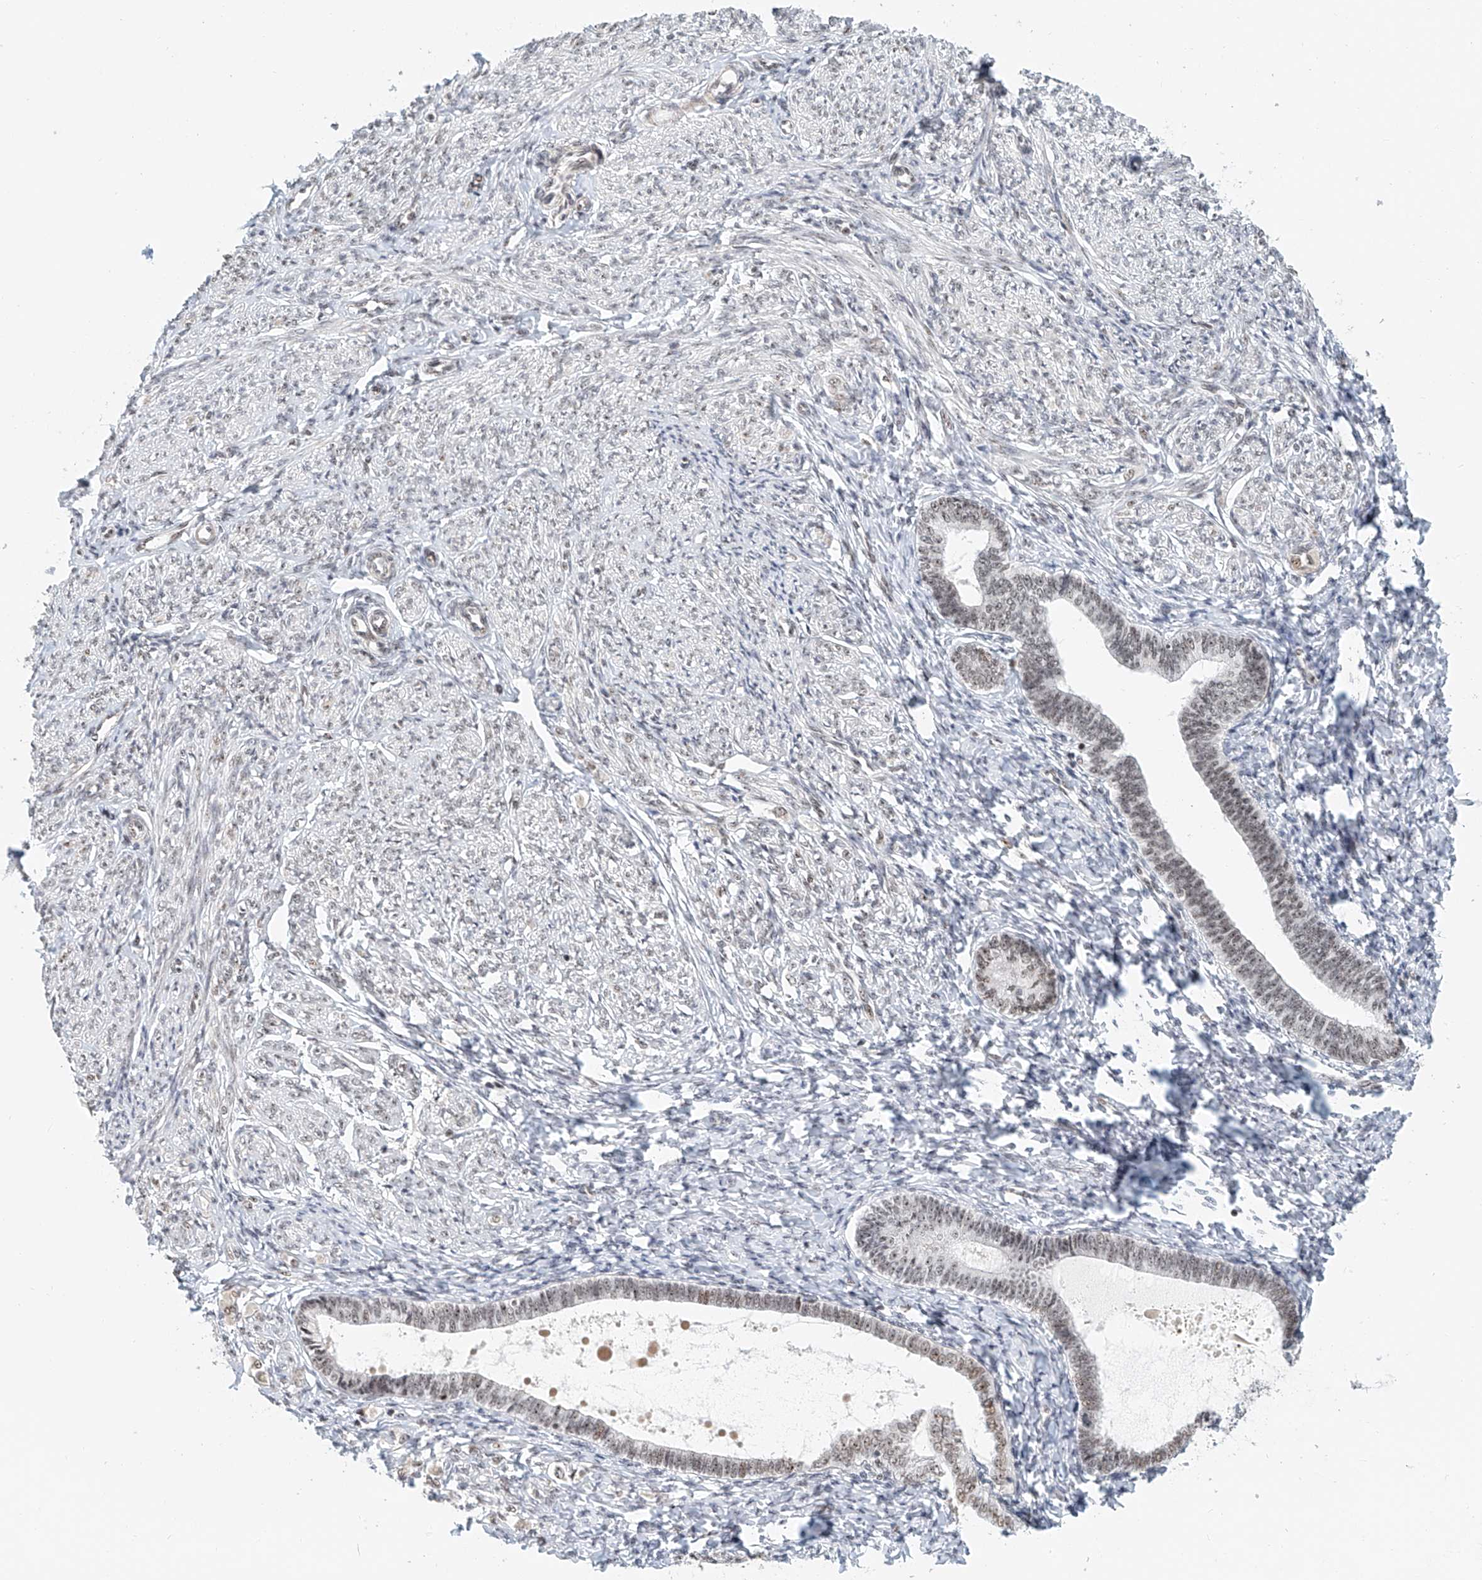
{"staining": {"intensity": "weak", "quantity": "25%-75%", "location": "nuclear"}, "tissue": "endometrium", "cell_type": "Cells in endometrial stroma", "image_type": "normal", "snomed": [{"axis": "morphology", "description": "Normal tissue, NOS"}, {"axis": "topography", "description": "Endometrium"}], "caption": "Protein staining exhibits weak nuclear expression in approximately 25%-75% of cells in endometrial stroma in normal endometrium.", "gene": "PRUNE2", "patient": {"sex": "female", "age": 72}}